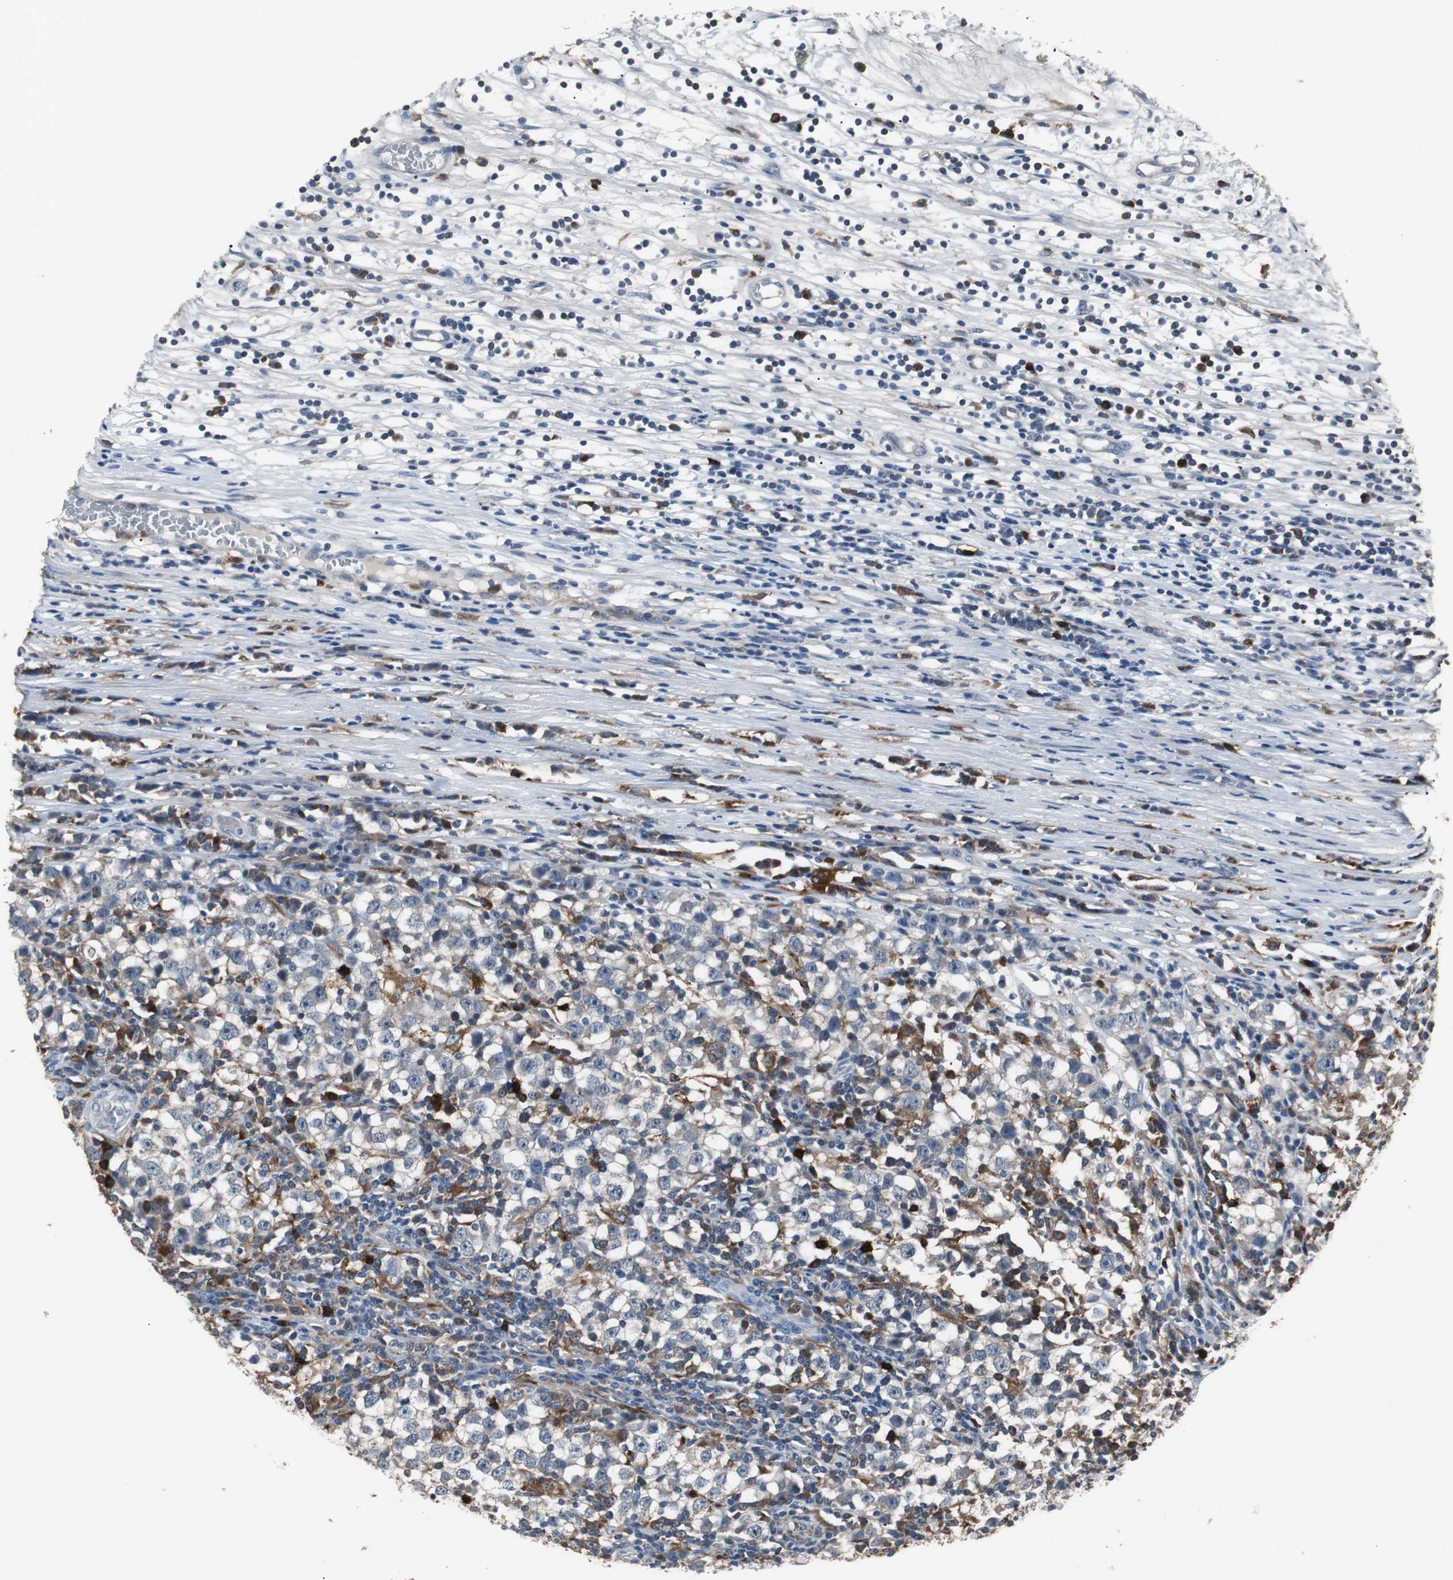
{"staining": {"intensity": "negative", "quantity": "none", "location": "none"}, "tissue": "testis cancer", "cell_type": "Tumor cells", "image_type": "cancer", "snomed": [{"axis": "morphology", "description": "Seminoma, NOS"}, {"axis": "topography", "description": "Testis"}], "caption": "The image displays no staining of tumor cells in seminoma (testis).", "gene": "NCF2", "patient": {"sex": "male", "age": 65}}